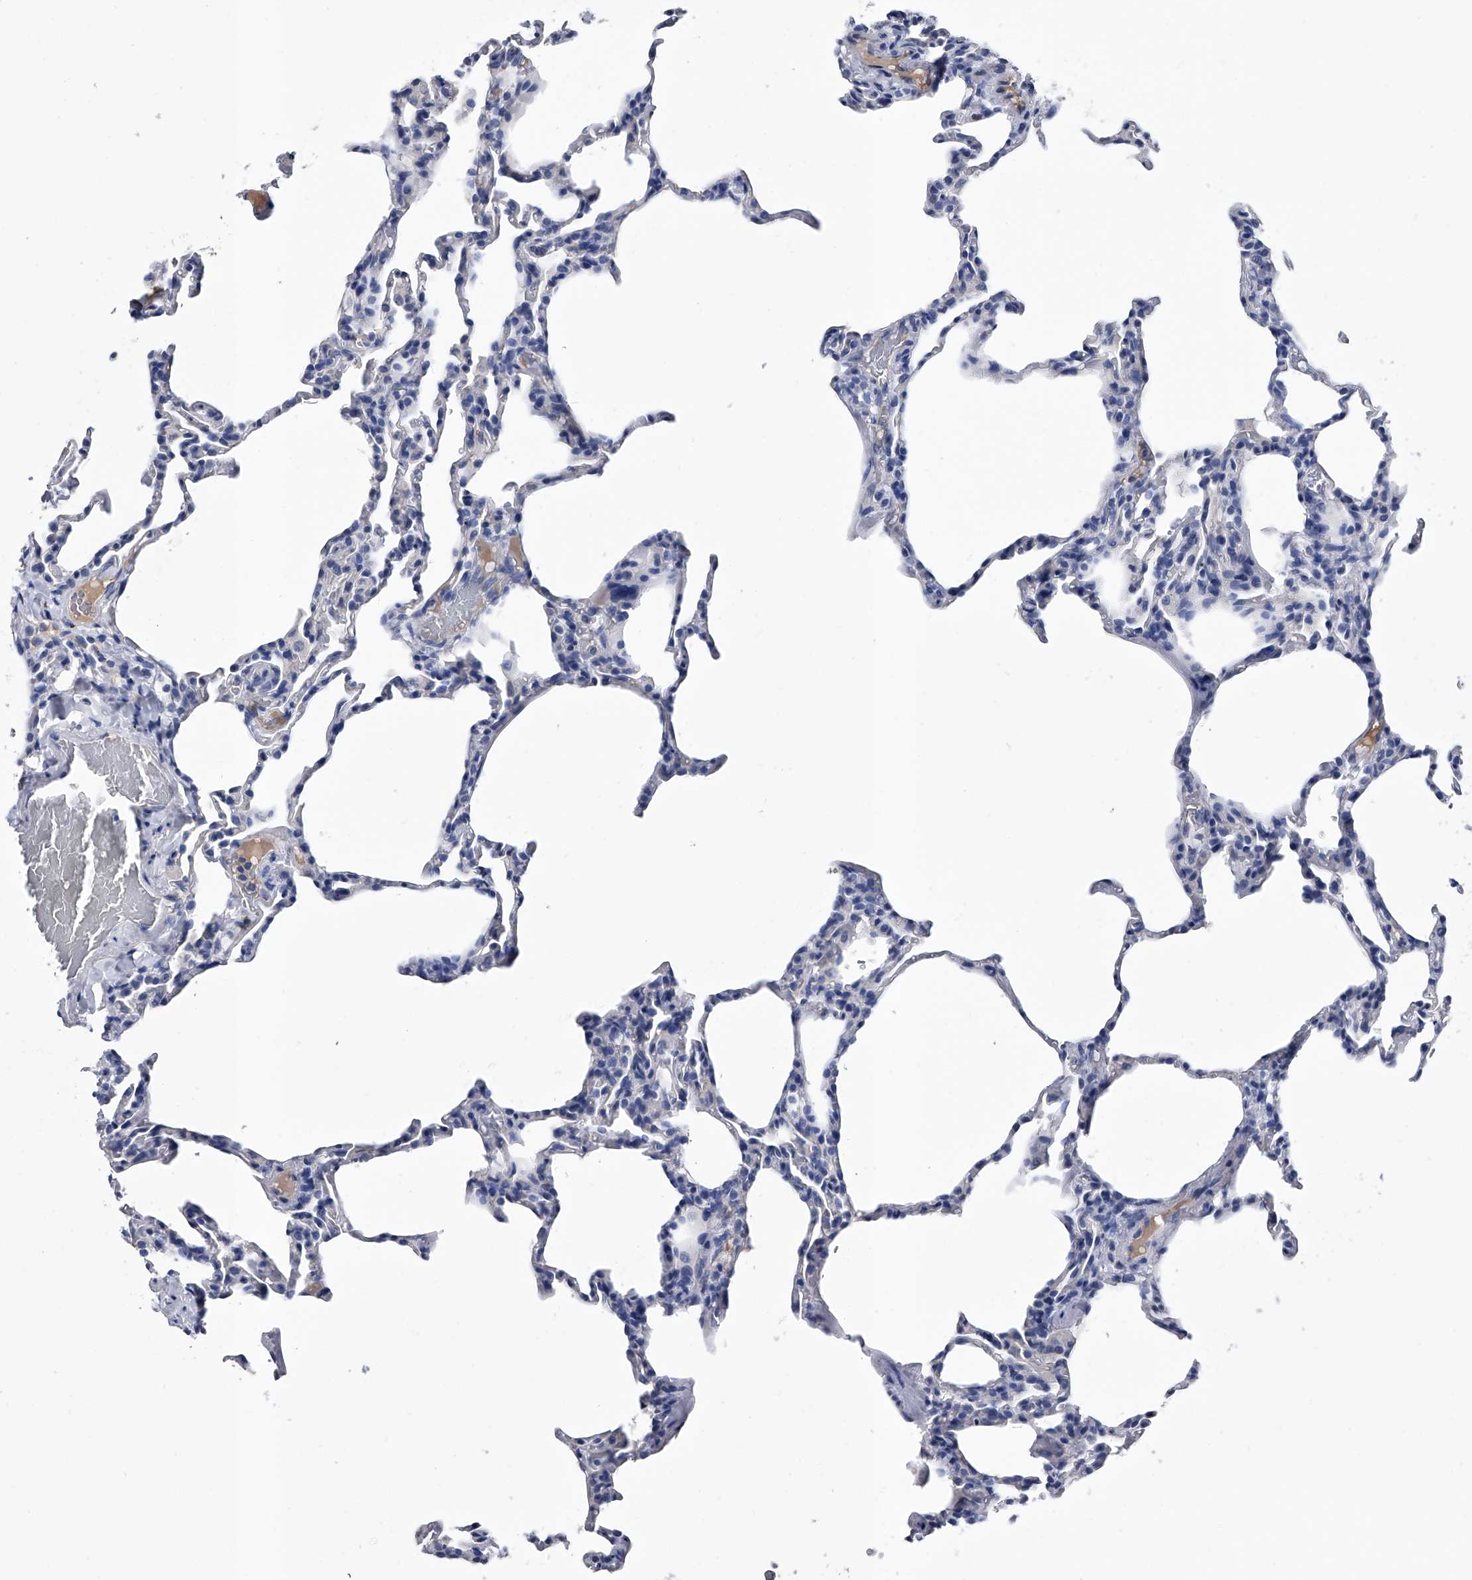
{"staining": {"intensity": "negative", "quantity": "none", "location": "none"}, "tissue": "lung", "cell_type": "Alveolar cells", "image_type": "normal", "snomed": [{"axis": "morphology", "description": "Normal tissue, NOS"}, {"axis": "topography", "description": "Lung"}], "caption": "IHC image of unremarkable lung stained for a protein (brown), which exhibits no expression in alveolar cells.", "gene": "EFCAB7", "patient": {"sex": "male", "age": 20}}